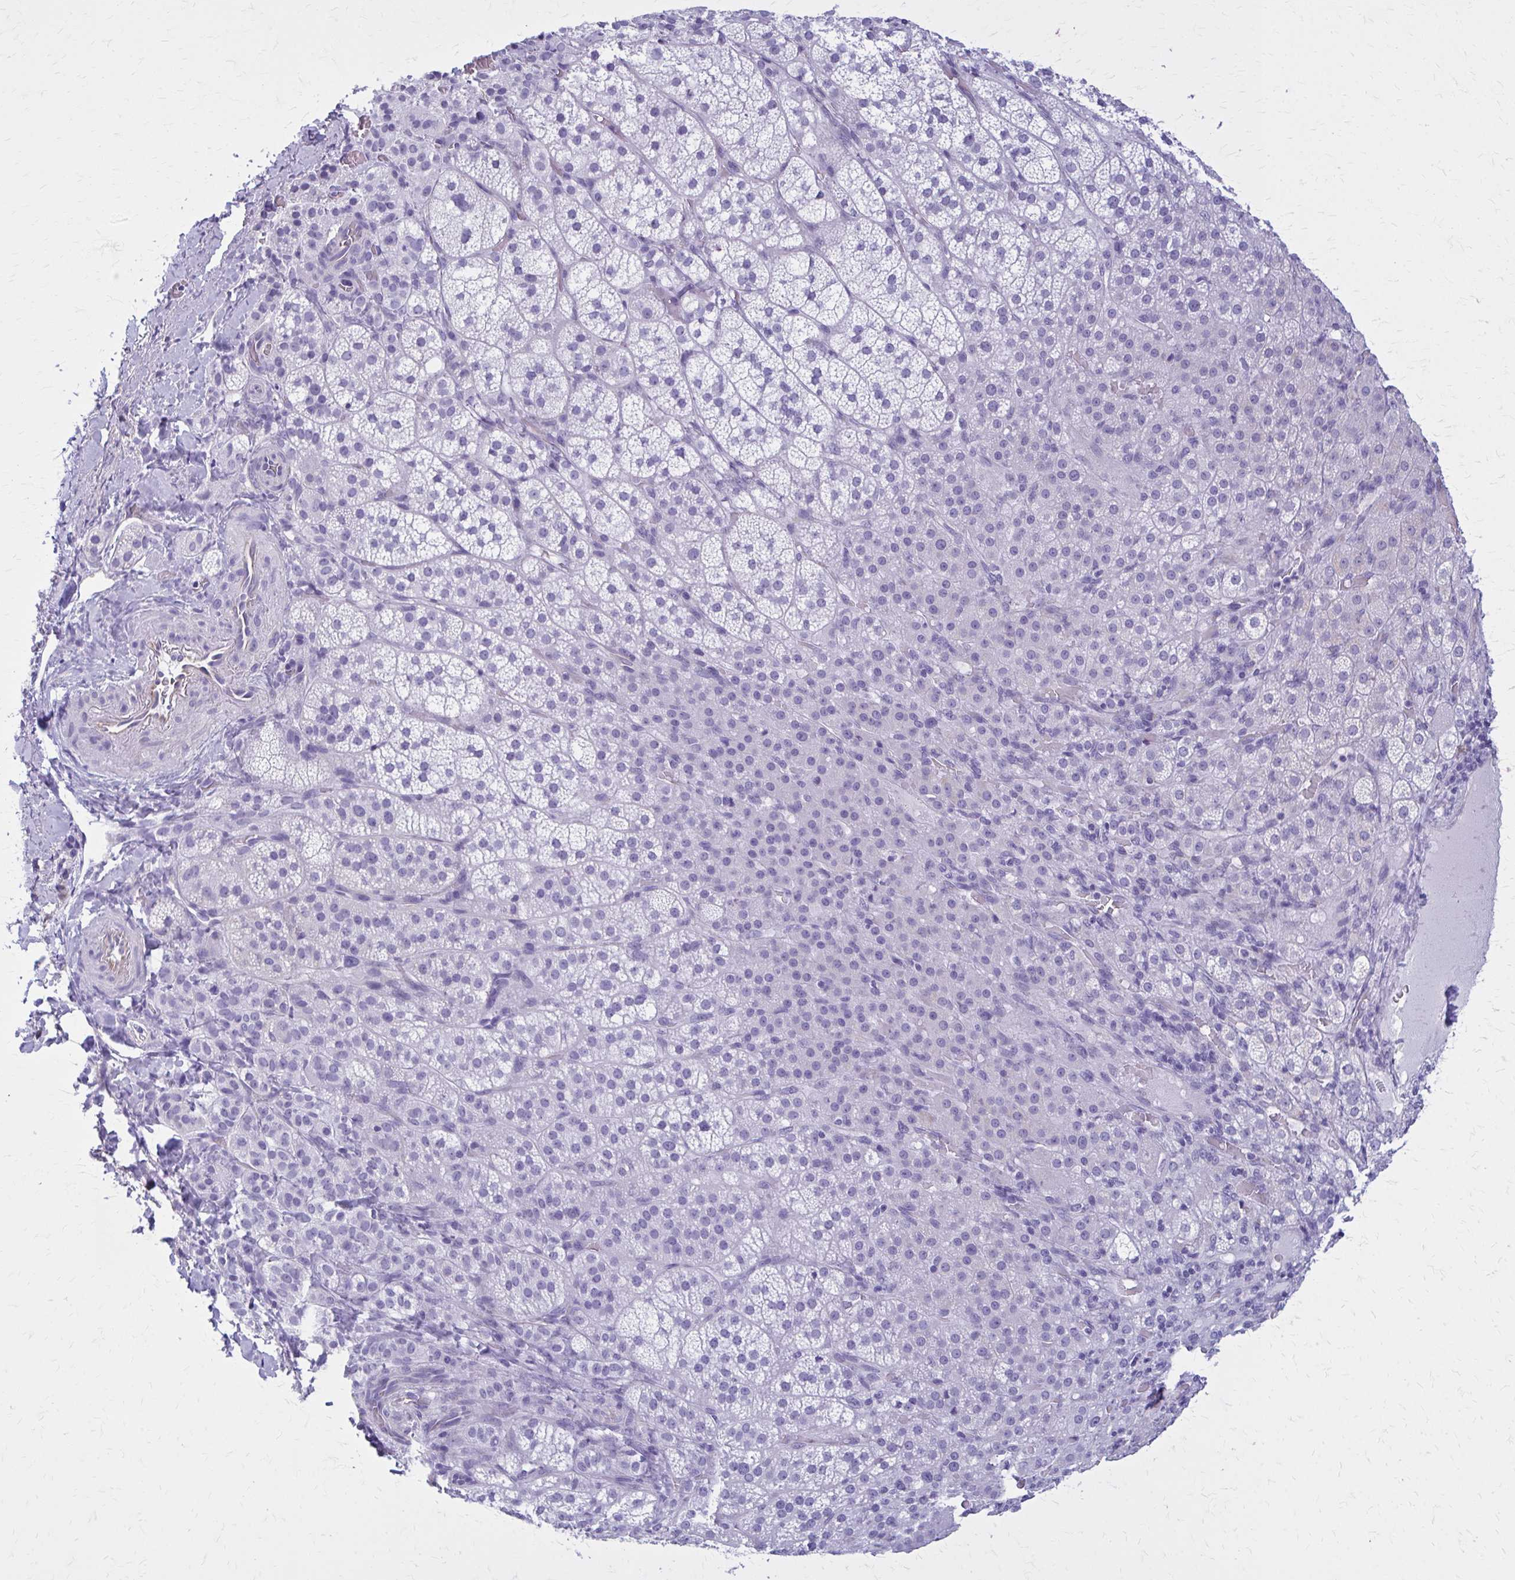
{"staining": {"intensity": "negative", "quantity": "none", "location": "none"}, "tissue": "adrenal gland", "cell_type": "Glandular cells", "image_type": "normal", "snomed": [{"axis": "morphology", "description": "Normal tissue, NOS"}, {"axis": "topography", "description": "Adrenal gland"}], "caption": "Immunohistochemistry (IHC) image of normal adrenal gland: adrenal gland stained with DAB (3,3'-diaminobenzidine) shows no significant protein staining in glandular cells. The staining is performed using DAB (3,3'-diaminobenzidine) brown chromogen with nuclei counter-stained in using hematoxylin.", "gene": "GFAP", "patient": {"sex": "female", "age": 60}}